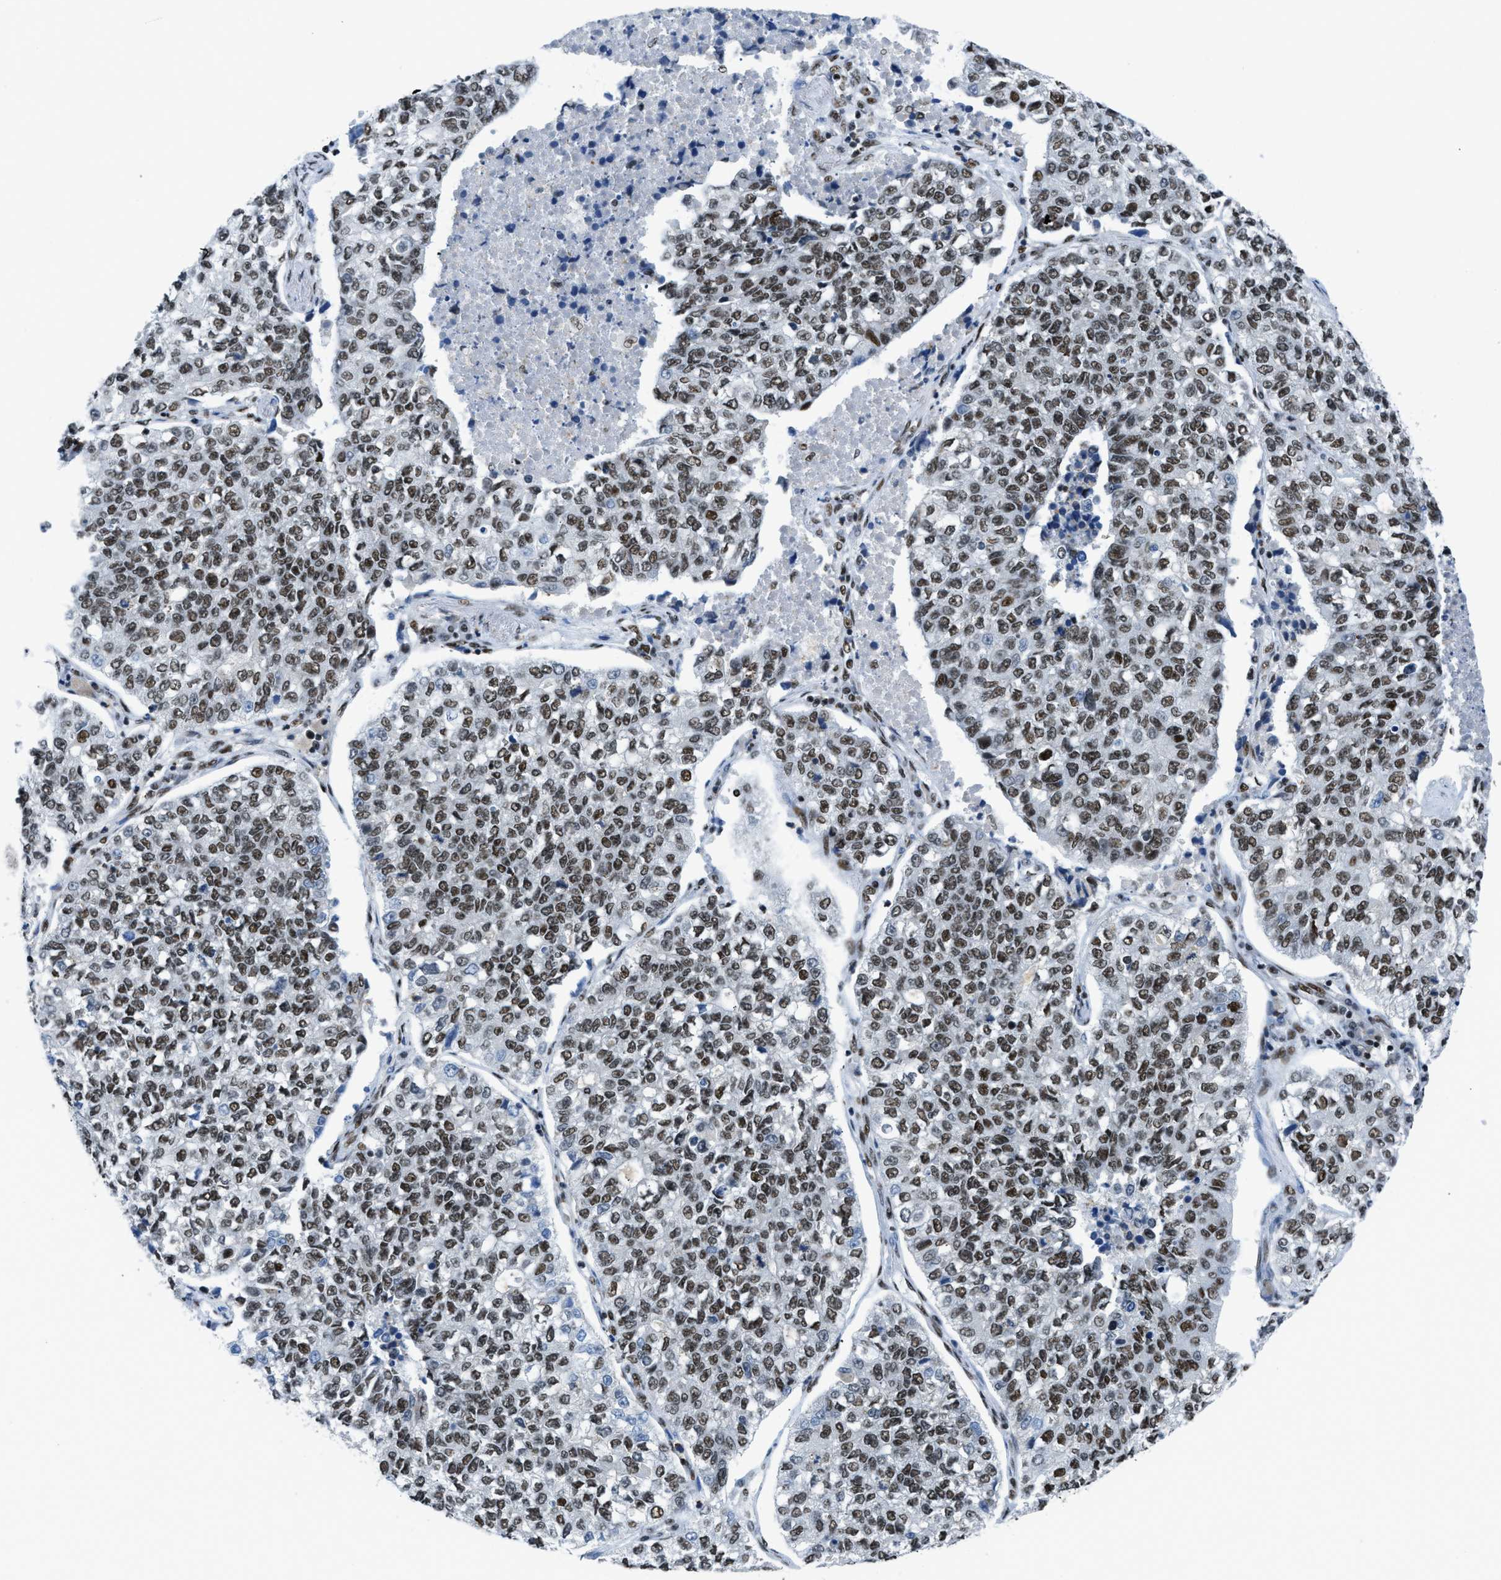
{"staining": {"intensity": "strong", "quantity": ">75%", "location": "nuclear"}, "tissue": "lung cancer", "cell_type": "Tumor cells", "image_type": "cancer", "snomed": [{"axis": "morphology", "description": "Adenocarcinoma, NOS"}, {"axis": "topography", "description": "Lung"}], "caption": "Immunohistochemistry of human adenocarcinoma (lung) exhibits high levels of strong nuclear positivity in about >75% of tumor cells. (DAB IHC with brightfield microscopy, high magnification).", "gene": "SCAF4", "patient": {"sex": "male", "age": 49}}